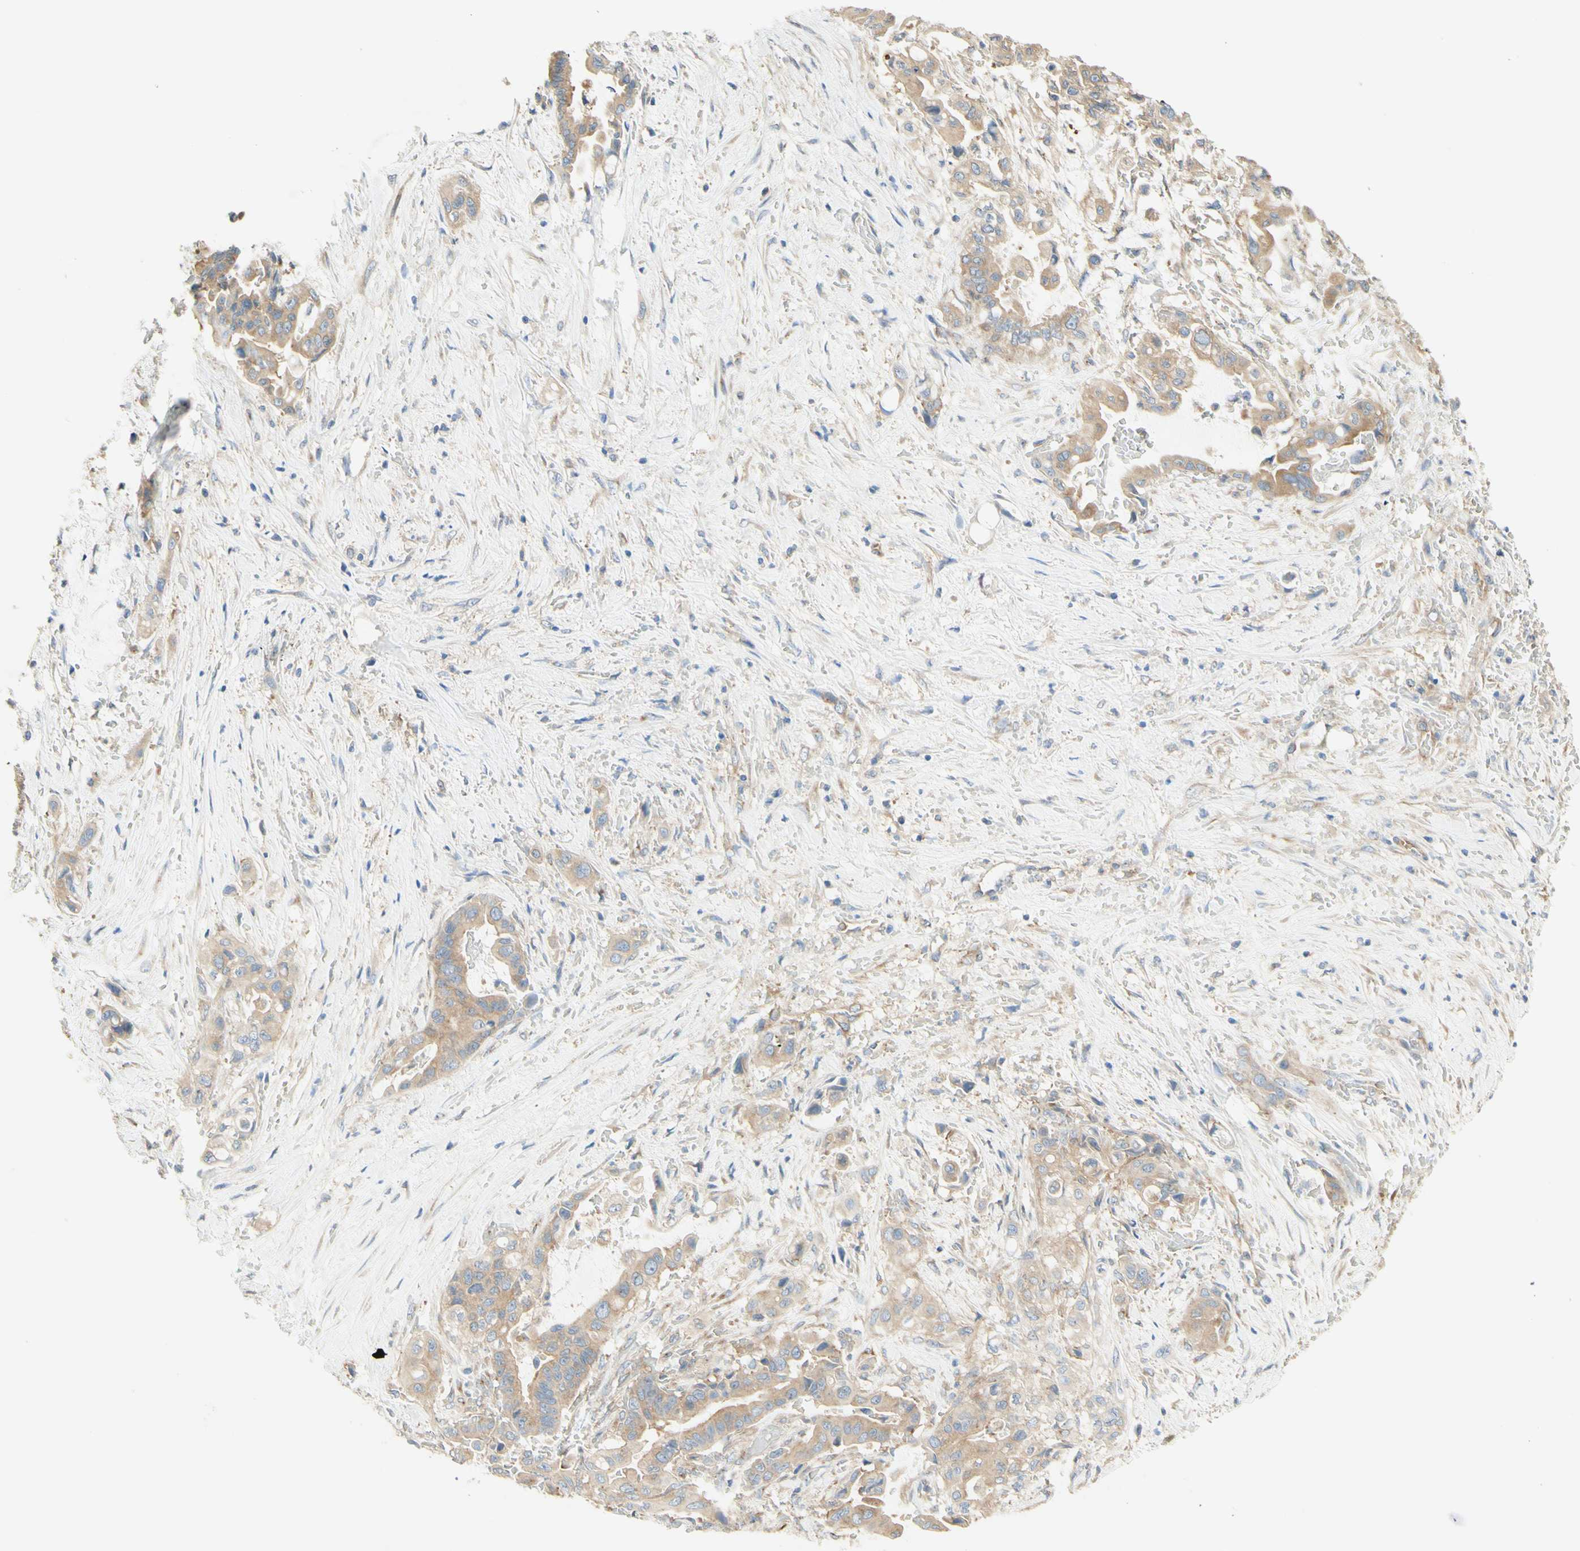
{"staining": {"intensity": "moderate", "quantity": "25%-75%", "location": "cytoplasmic/membranous"}, "tissue": "liver cancer", "cell_type": "Tumor cells", "image_type": "cancer", "snomed": [{"axis": "morphology", "description": "Cholangiocarcinoma"}, {"axis": "topography", "description": "Liver"}], "caption": "IHC (DAB) staining of human liver cancer (cholangiocarcinoma) displays moderate cytoplasmic/membranous protein staining in about 25%-75% of tumor cells.", "gene": "DYNC1H1", "patient": {"sex": "female", "age": 61}}